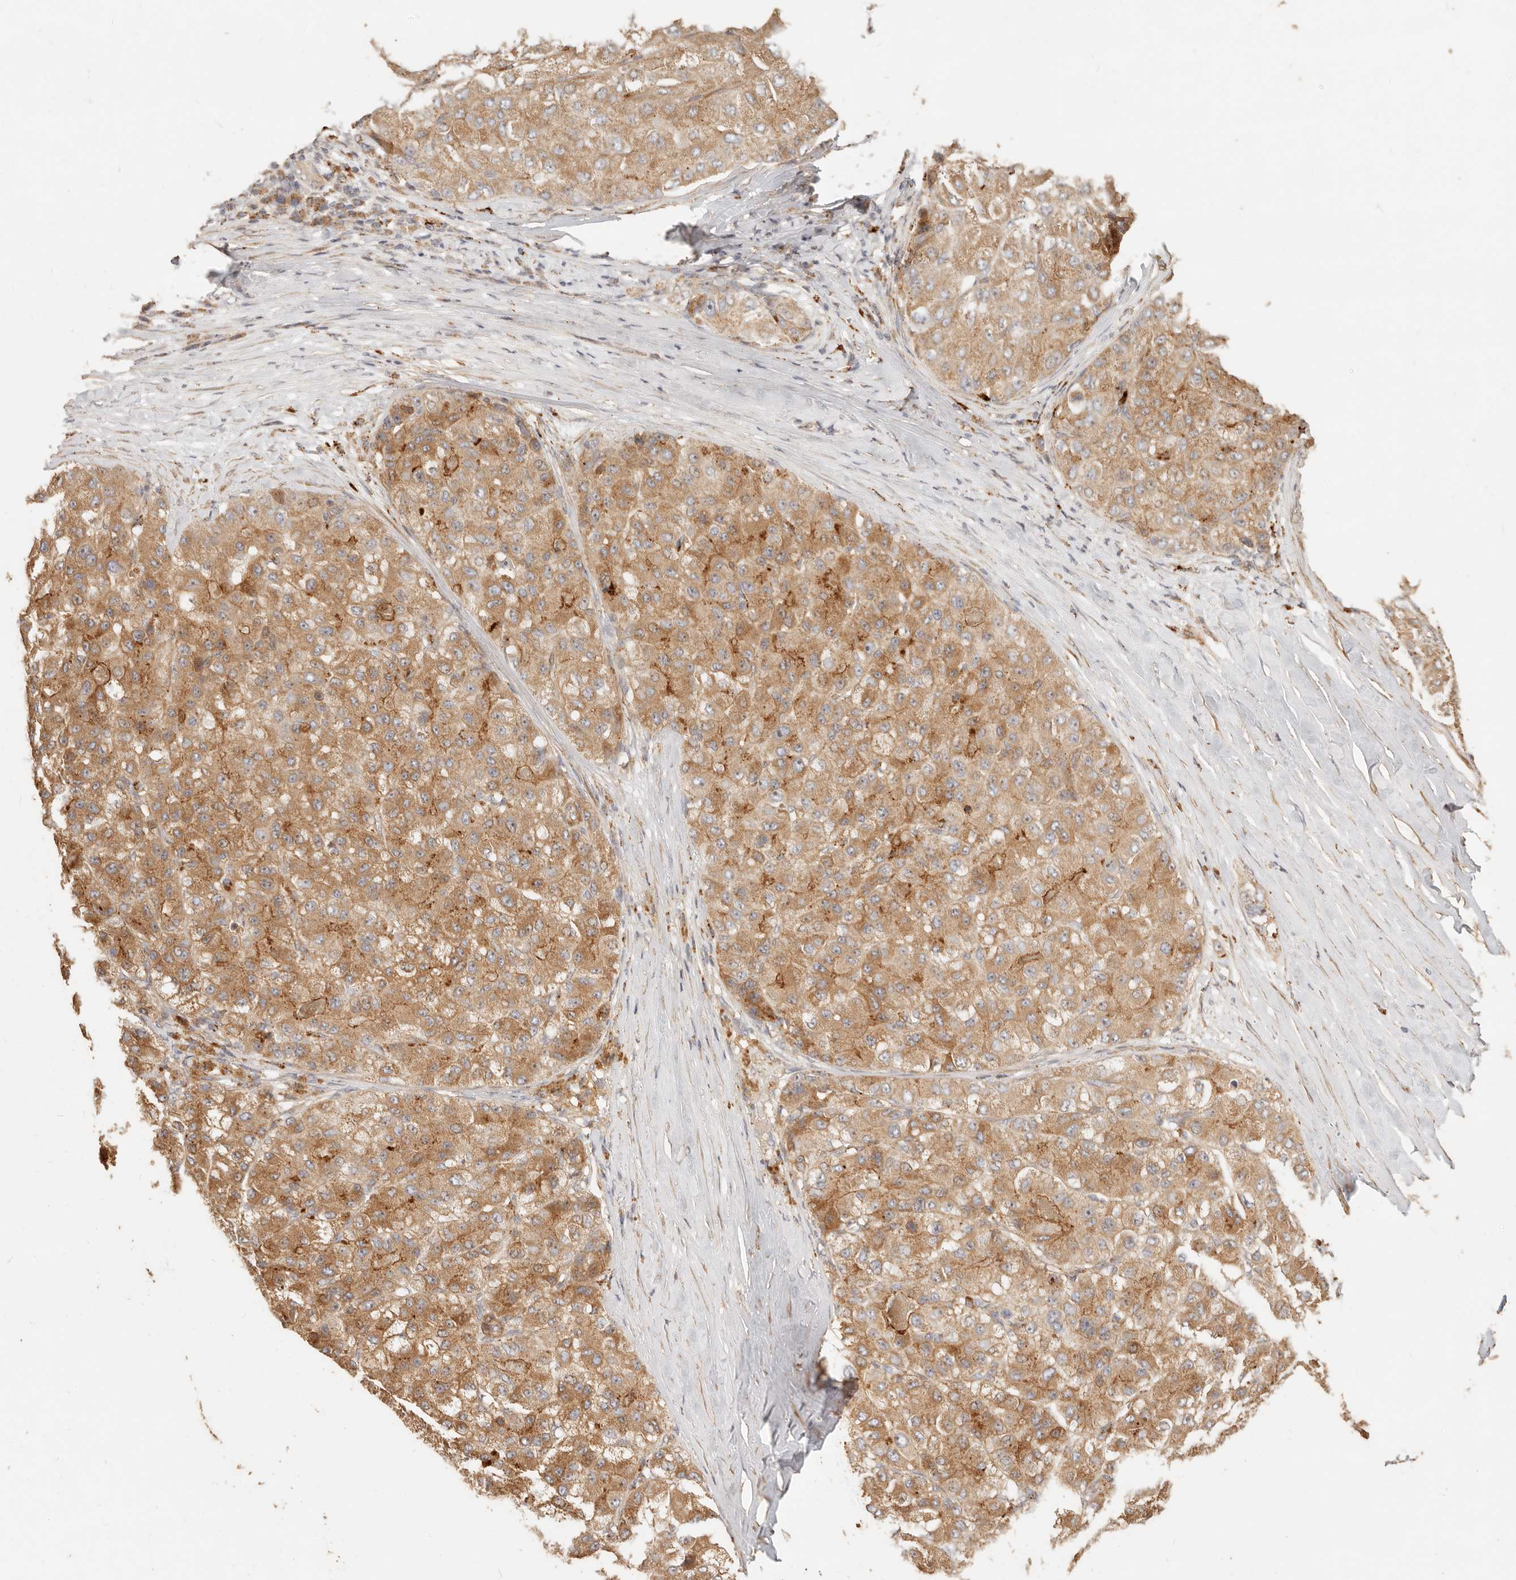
{"staining": {"intensity": "moderate", "quantity": ">75%", "location": "cytoplasmic/membranous"}, "tissue": "liver cancer", "cell_type": "Tumor cells", "image_type": "cancer", "snomed": [{"axis": "morphology", "description": "Carcinoma, Hepatocellular, NOS"}, {"axis": "topography", "description": "Liver"}], "caption": "Hepatocellular carcinoma (liver) tissue displays moderate cytoplasmic/membranous positivity in about >75% of tumor cells", "gene": "PTPN22", "patient": {"sex": "male", "age": 80}}